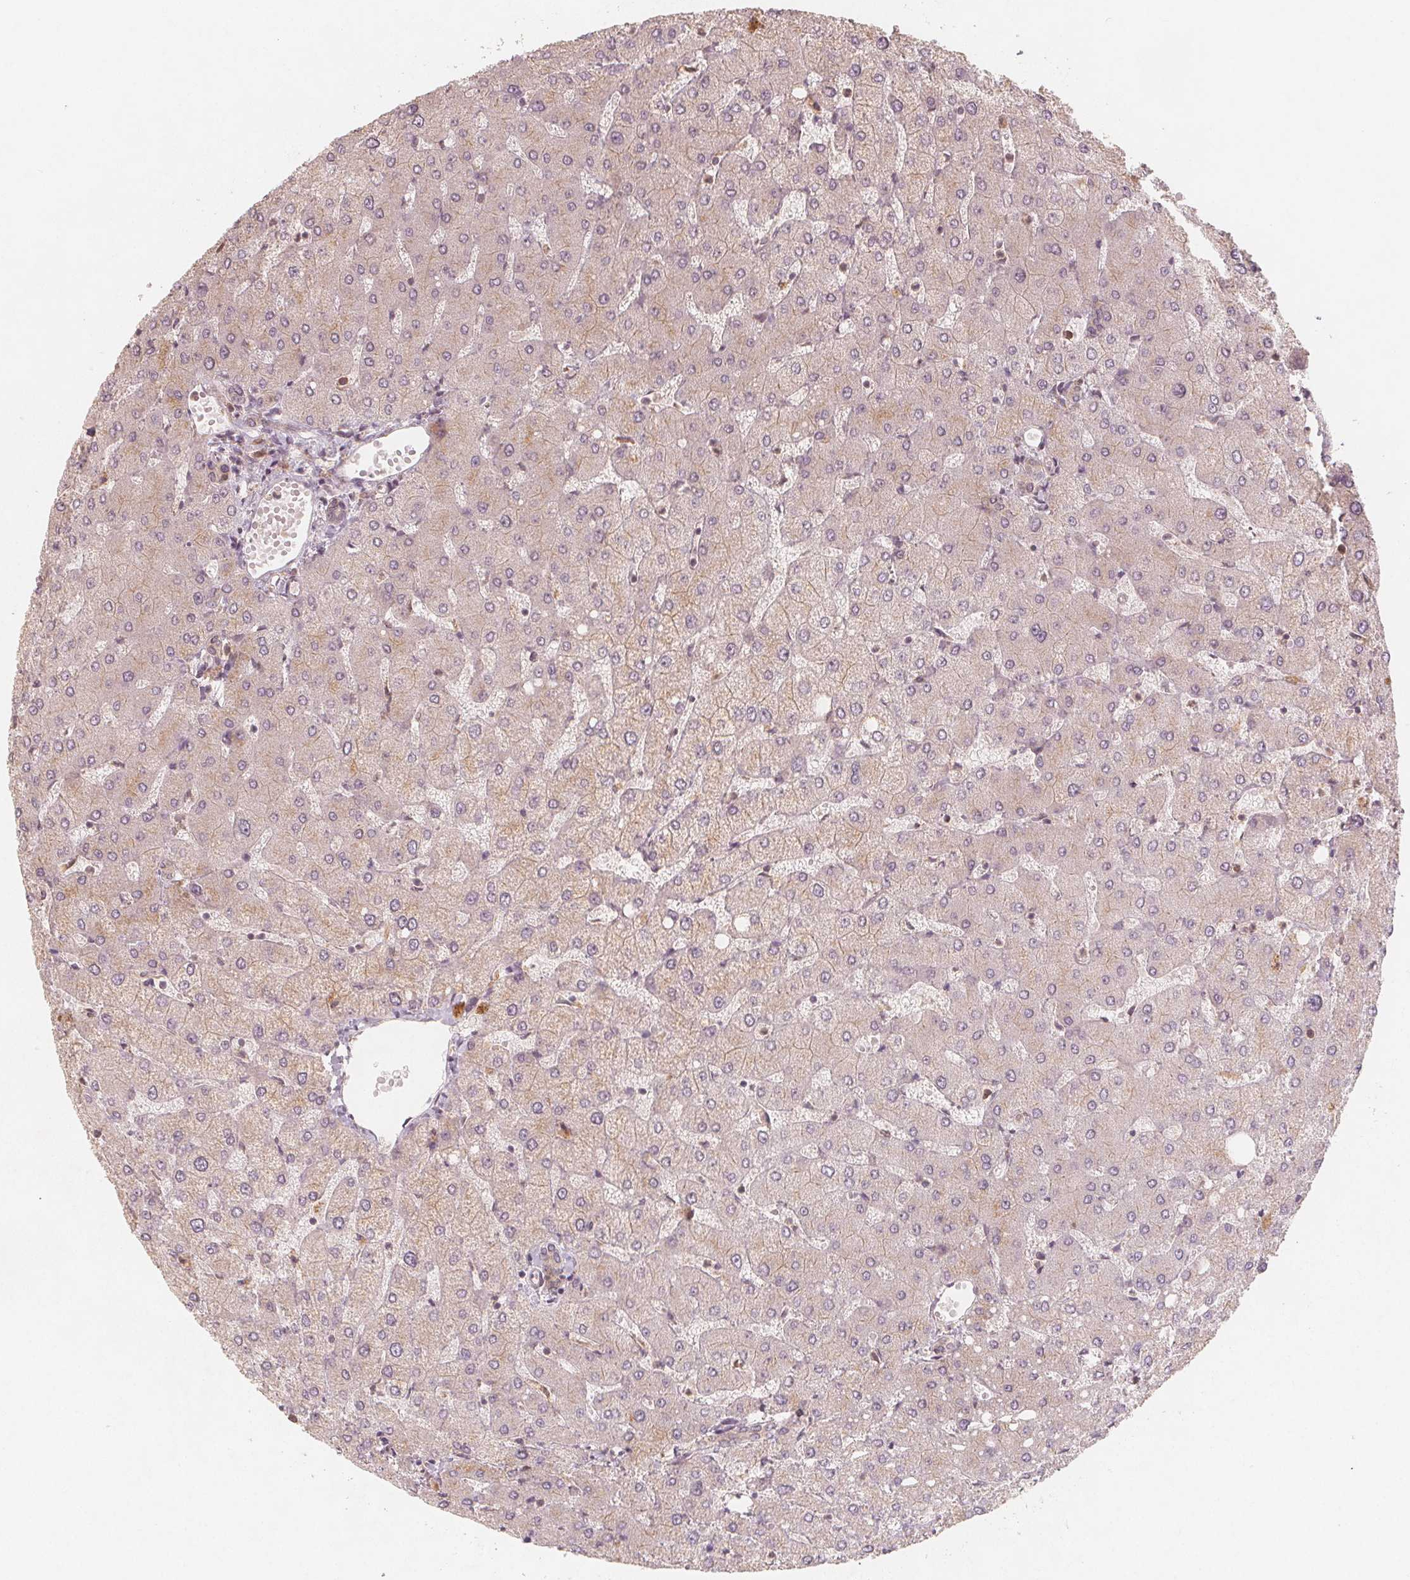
{"staining": {"intensity": "moderate", "quantity": "25%-75%", "location": "cytoplasmic/membranous"}, "tissue": "liver", "cell_type": "Cholangiocytes", "image_type": "normal", "snomed": [{"axis": "morphology", "description": "Normal tissue, NOS"}, {"axis": "topography", "description": "Liver"}], "caption": "Moderate cytoplasmic/membranous expression is seen in about 25%-75% of cholangiocytes in normal liver.", "gene": "NCSTN", "patient": {"sex": "female", "age": 54}}